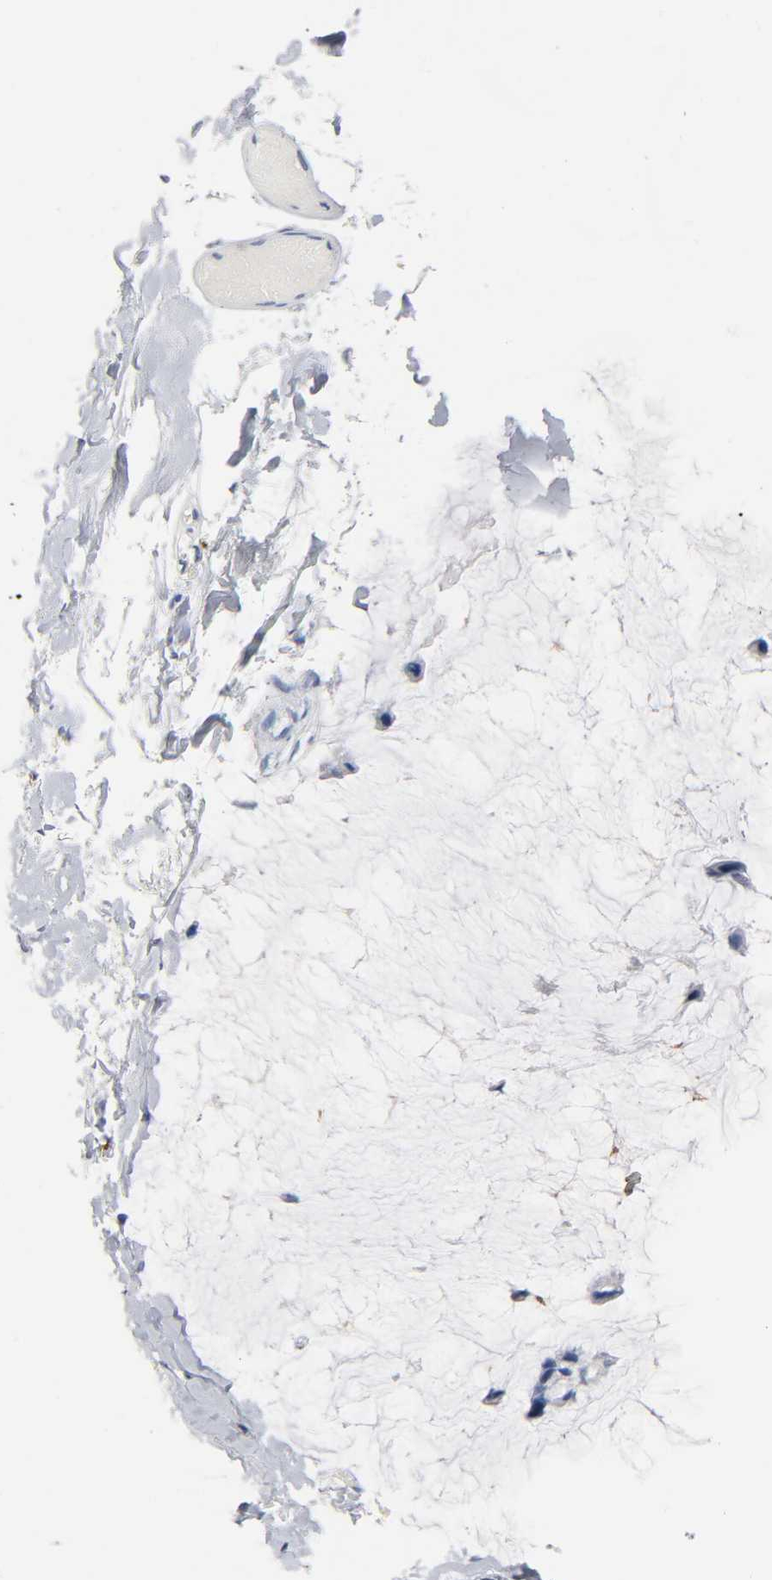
{"staining": {"intensity": "negative", "quantity": "none", "location": "none"}, "tissue": "ovarian cancer", "cell_type": "Tumor cells", "image_type": "cancer", "snomed": [{"axis": "morphology", "description": "Cystadenocarcinoma, mucinous, NOS"}, {"axis": "topography", "description": "Ovary"}], "caption": "The immunohistochemistry histopathology image has no significant staining in tumor cells of ovarian cancer tissue. Nuclei are stained in blue.", "gene": "NAB2", "patient": {"sex": "female", "age": 39}}